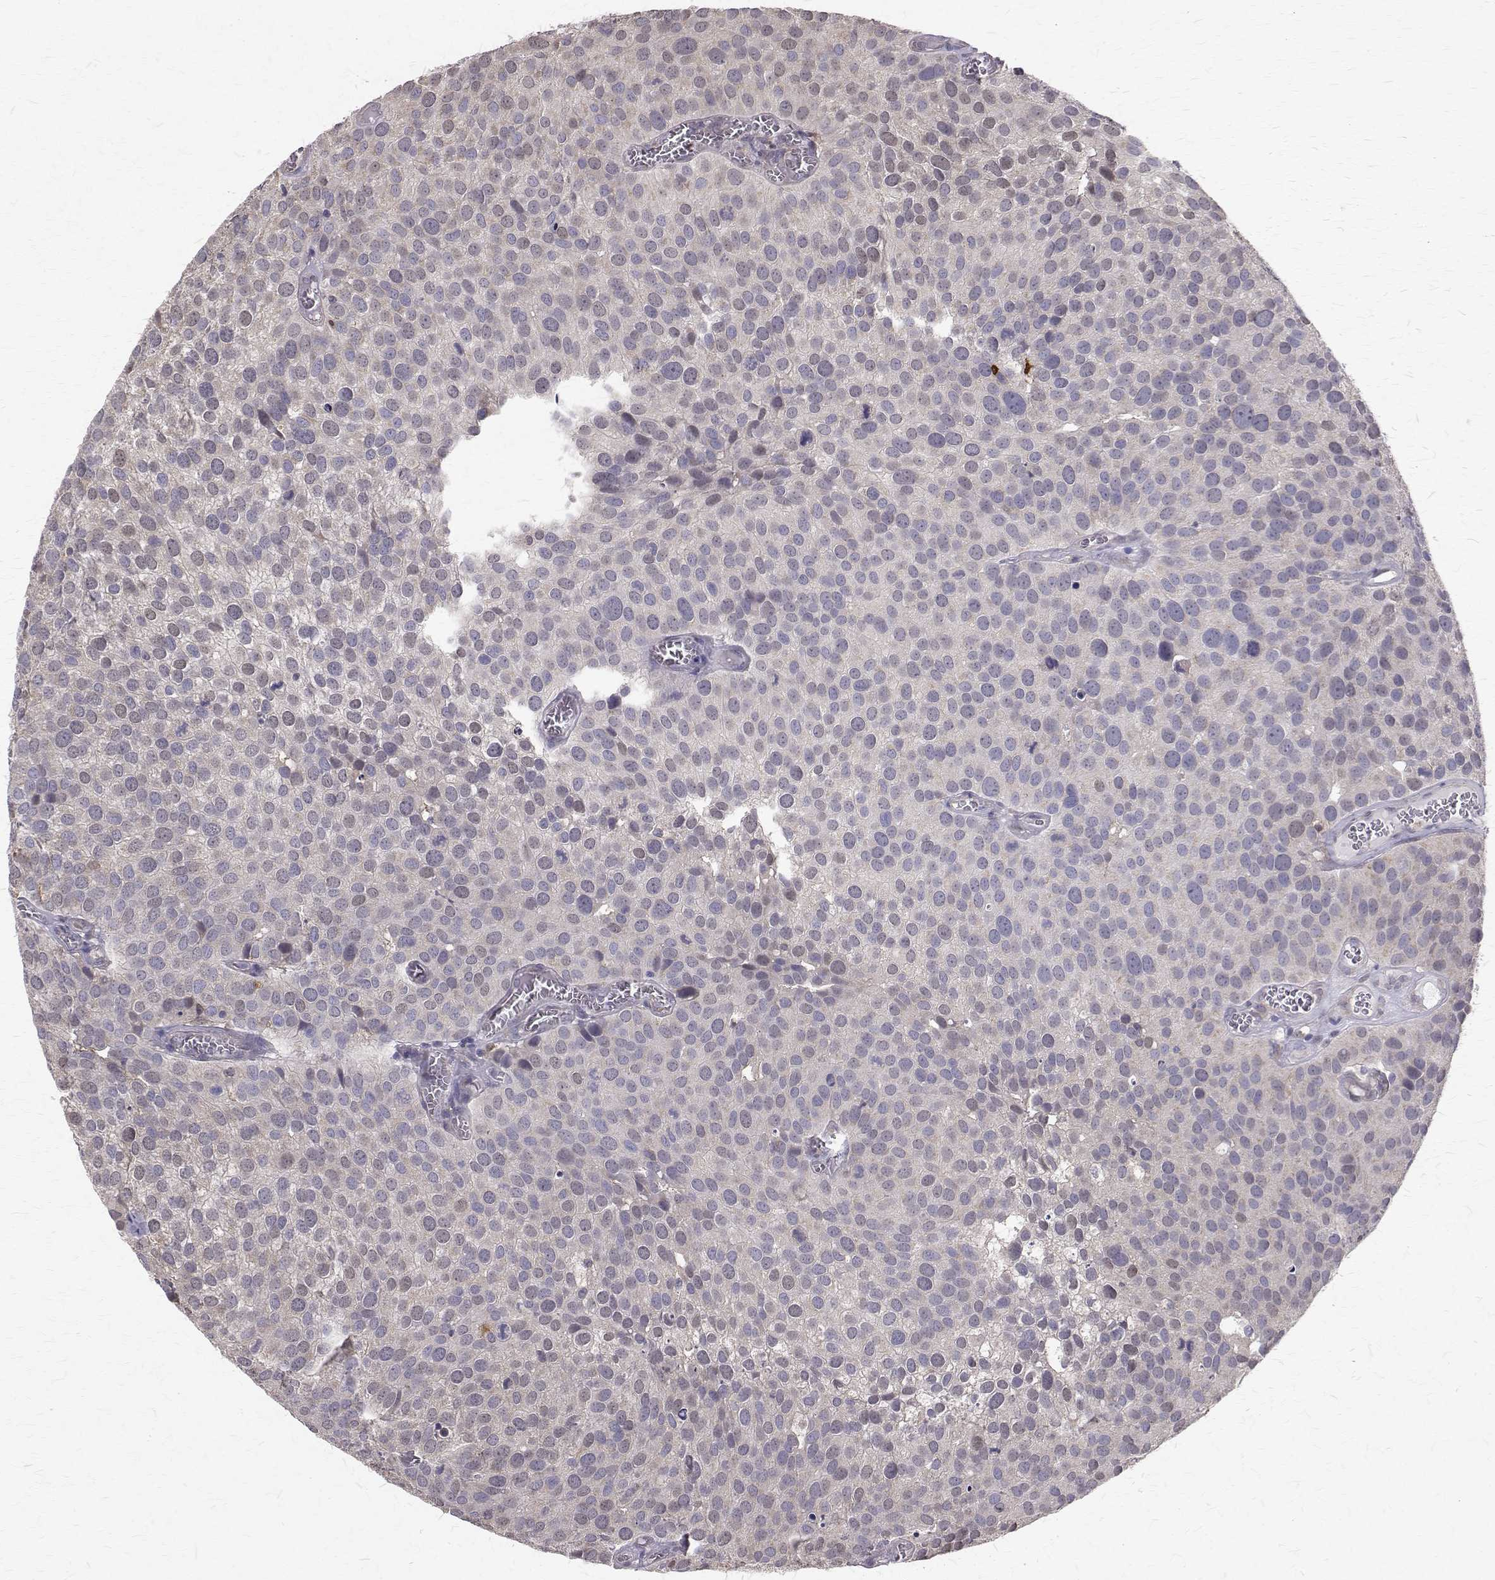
{"staining": {"intensity": "negative", "quantity": "none", "location": "none"}, "tissue": "urothelial cancer", "cell_type": "Tumor cells", "image_type": "cancer", "snomed": [{"axis": "morphology", "description": "Urothelial carcinoma, Low grade"}, {"axis": "topography", "description": "Urinary bladder"}], "caption": "DAB (3,3'-diaminobenzidine) immunohistochemical staining of urothelial cancer displays no significant positivity in tumor cells. (DAB immunohistochemistry (IHC) with hematoxylin counter stain).", "gene": "CCDC89", "patient": {"sex": "female", "age": 69}}